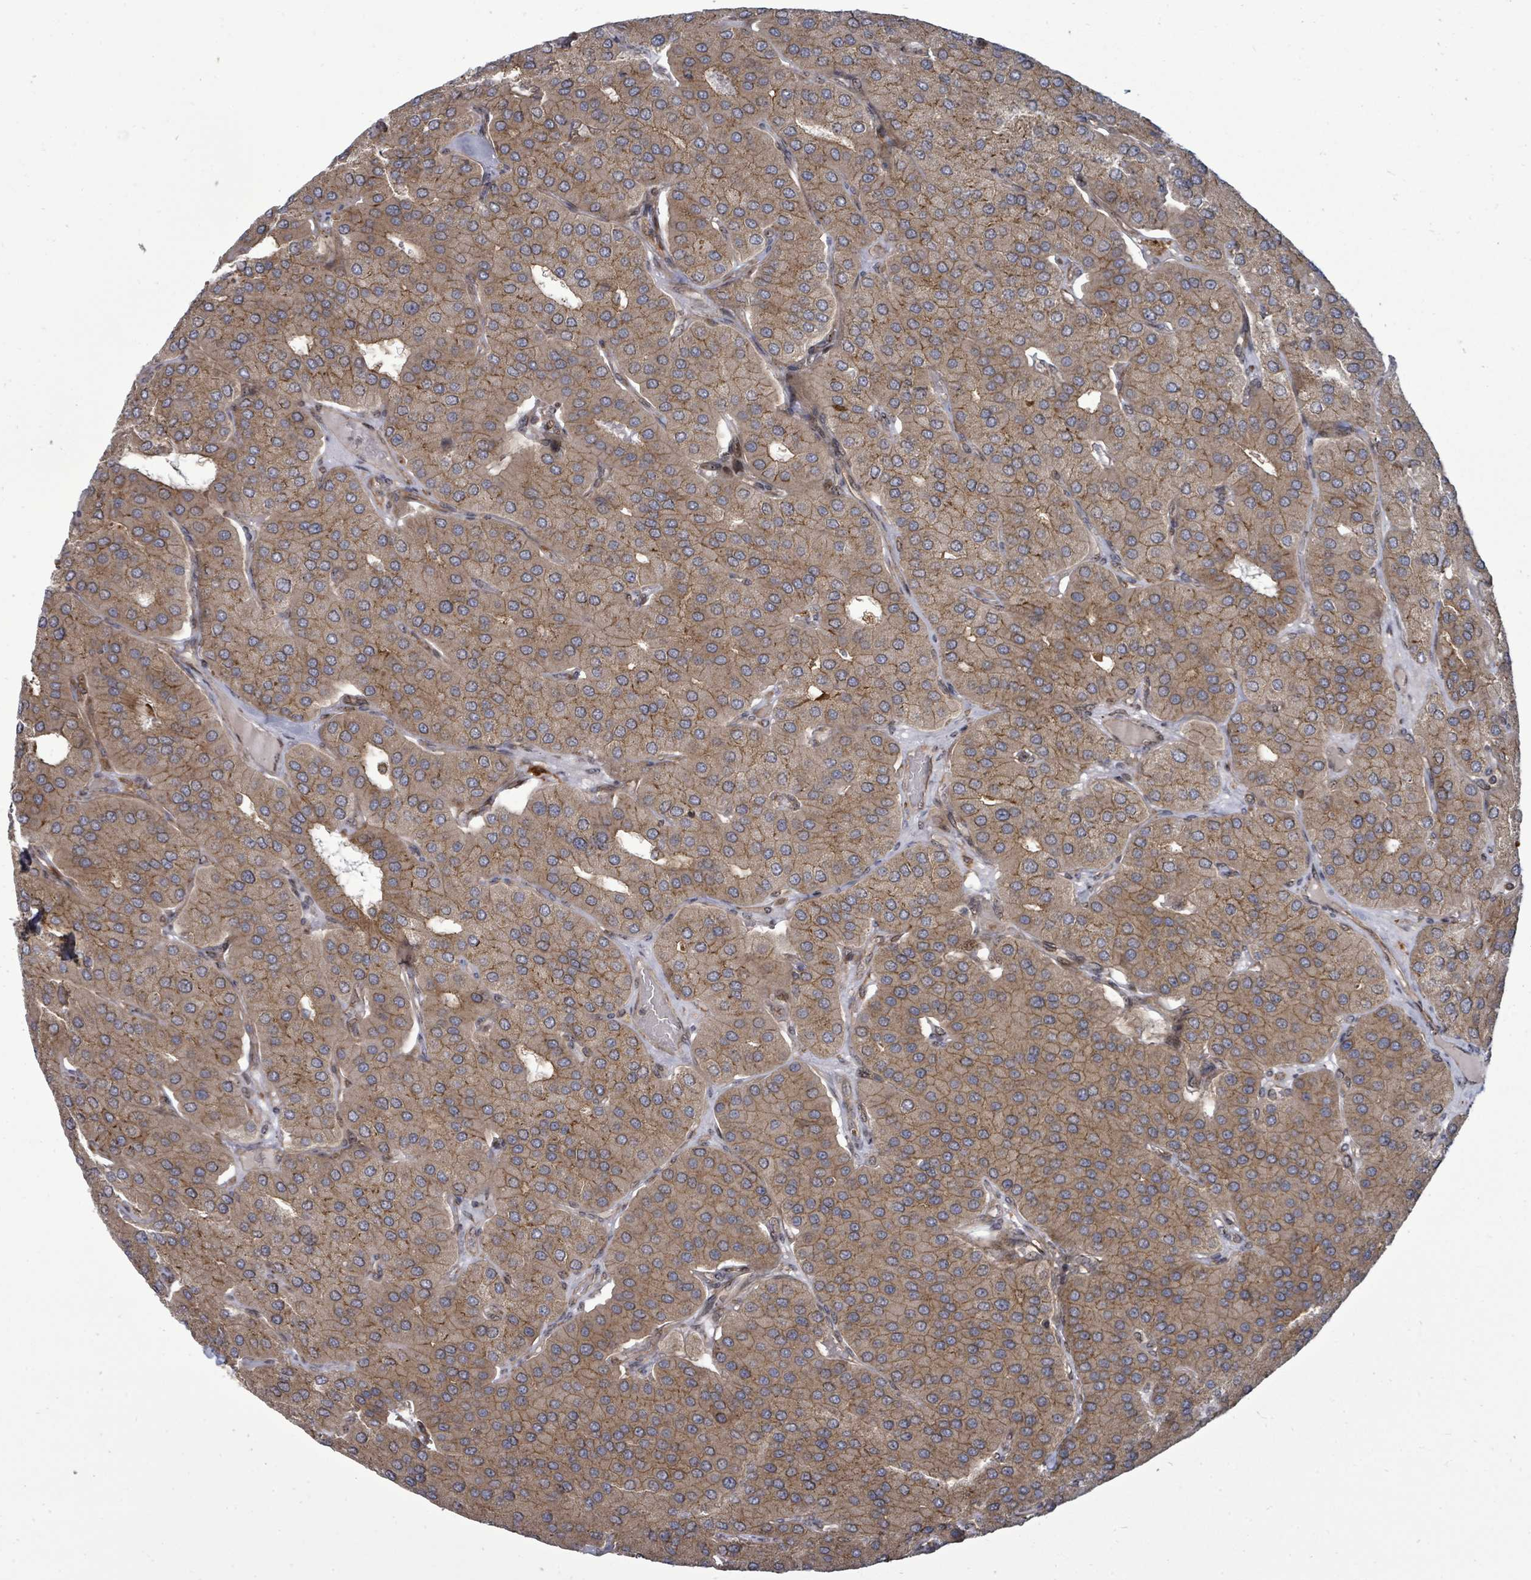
{"staining": {"intensity": "moderate", "quantity": ">75%", "location": "cytoplasmic/membranous"}, "tissue": "parathyroid gland", "cell_type": "Glandular cells", "image_type": "normal", "snomed": [{"axis": "morphology", "description": "Normal tissue, NOS"}, {"axis": "morphology", "description": "Adenoma, NOS"}, {"axis": "topography", "description": "Parathyroid gland"}], "caption": "About >75% of glandular cells in unremarkable human parathyroid gland reveal moderate cytoplasmic/membranous protein positivity as visualized by brown immunohistochemical staining.", "gene": "EIF3CL", "patient": {"sex": "female", "age": 86}}